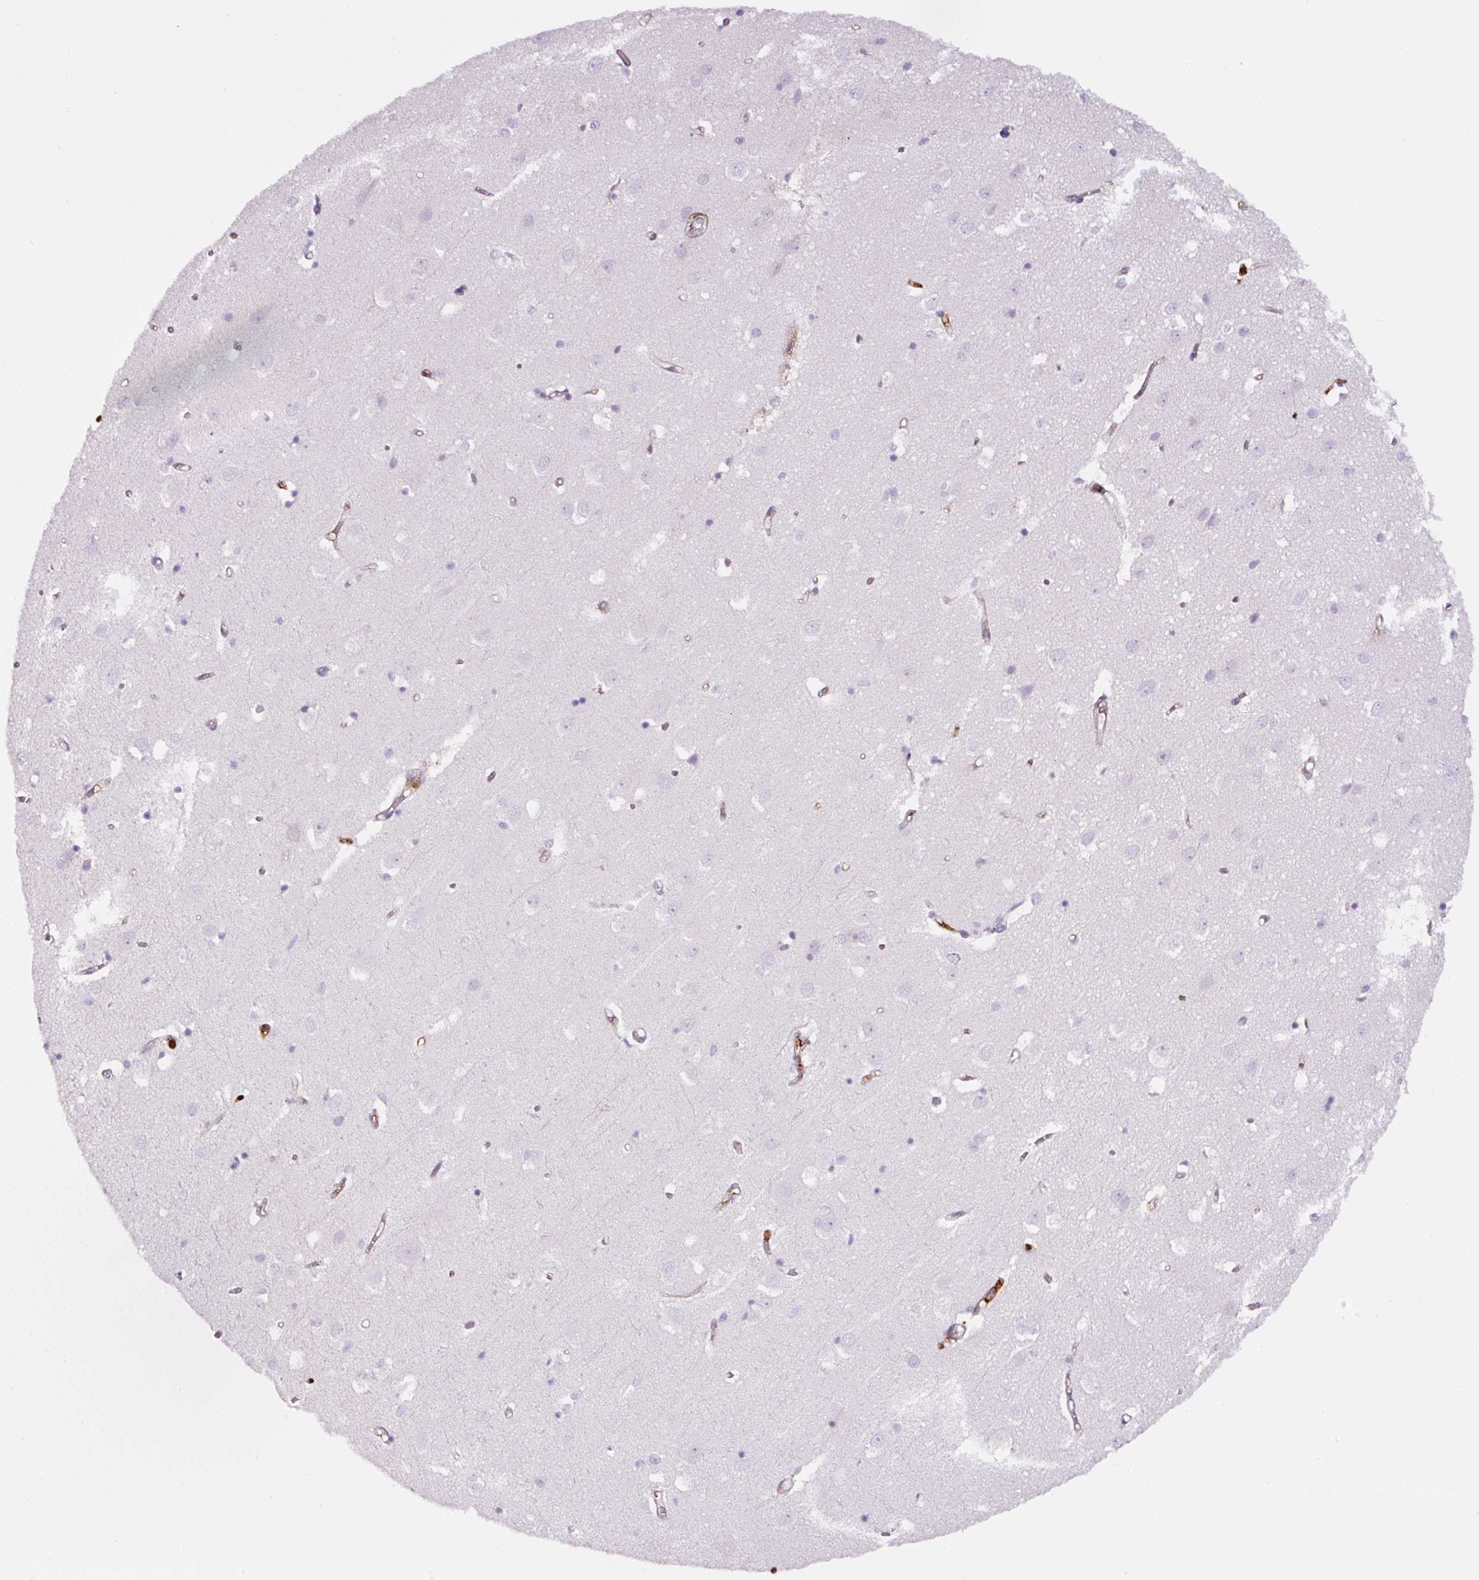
{"staining": {"intensity": "weak", "quantity": ">75%", "location": "cytoplasmic/membranous"}, "tissue": "cerebral cortex", "cell_type": "Endothelial cells", "image_type": "normal", "snomed": [{"axis": "morphology", "description": "Normal tissue, NOS"}, {"axis": "topography", "description": "Cerebral cortex"}], "caption": "An image of cerebral cortex stained for a protein exhibits weak cytoplasmic/membranous brown staining in endothelial cells.", "gene": "ANXA1", "patient": {"sex": "male", "age": 70}}